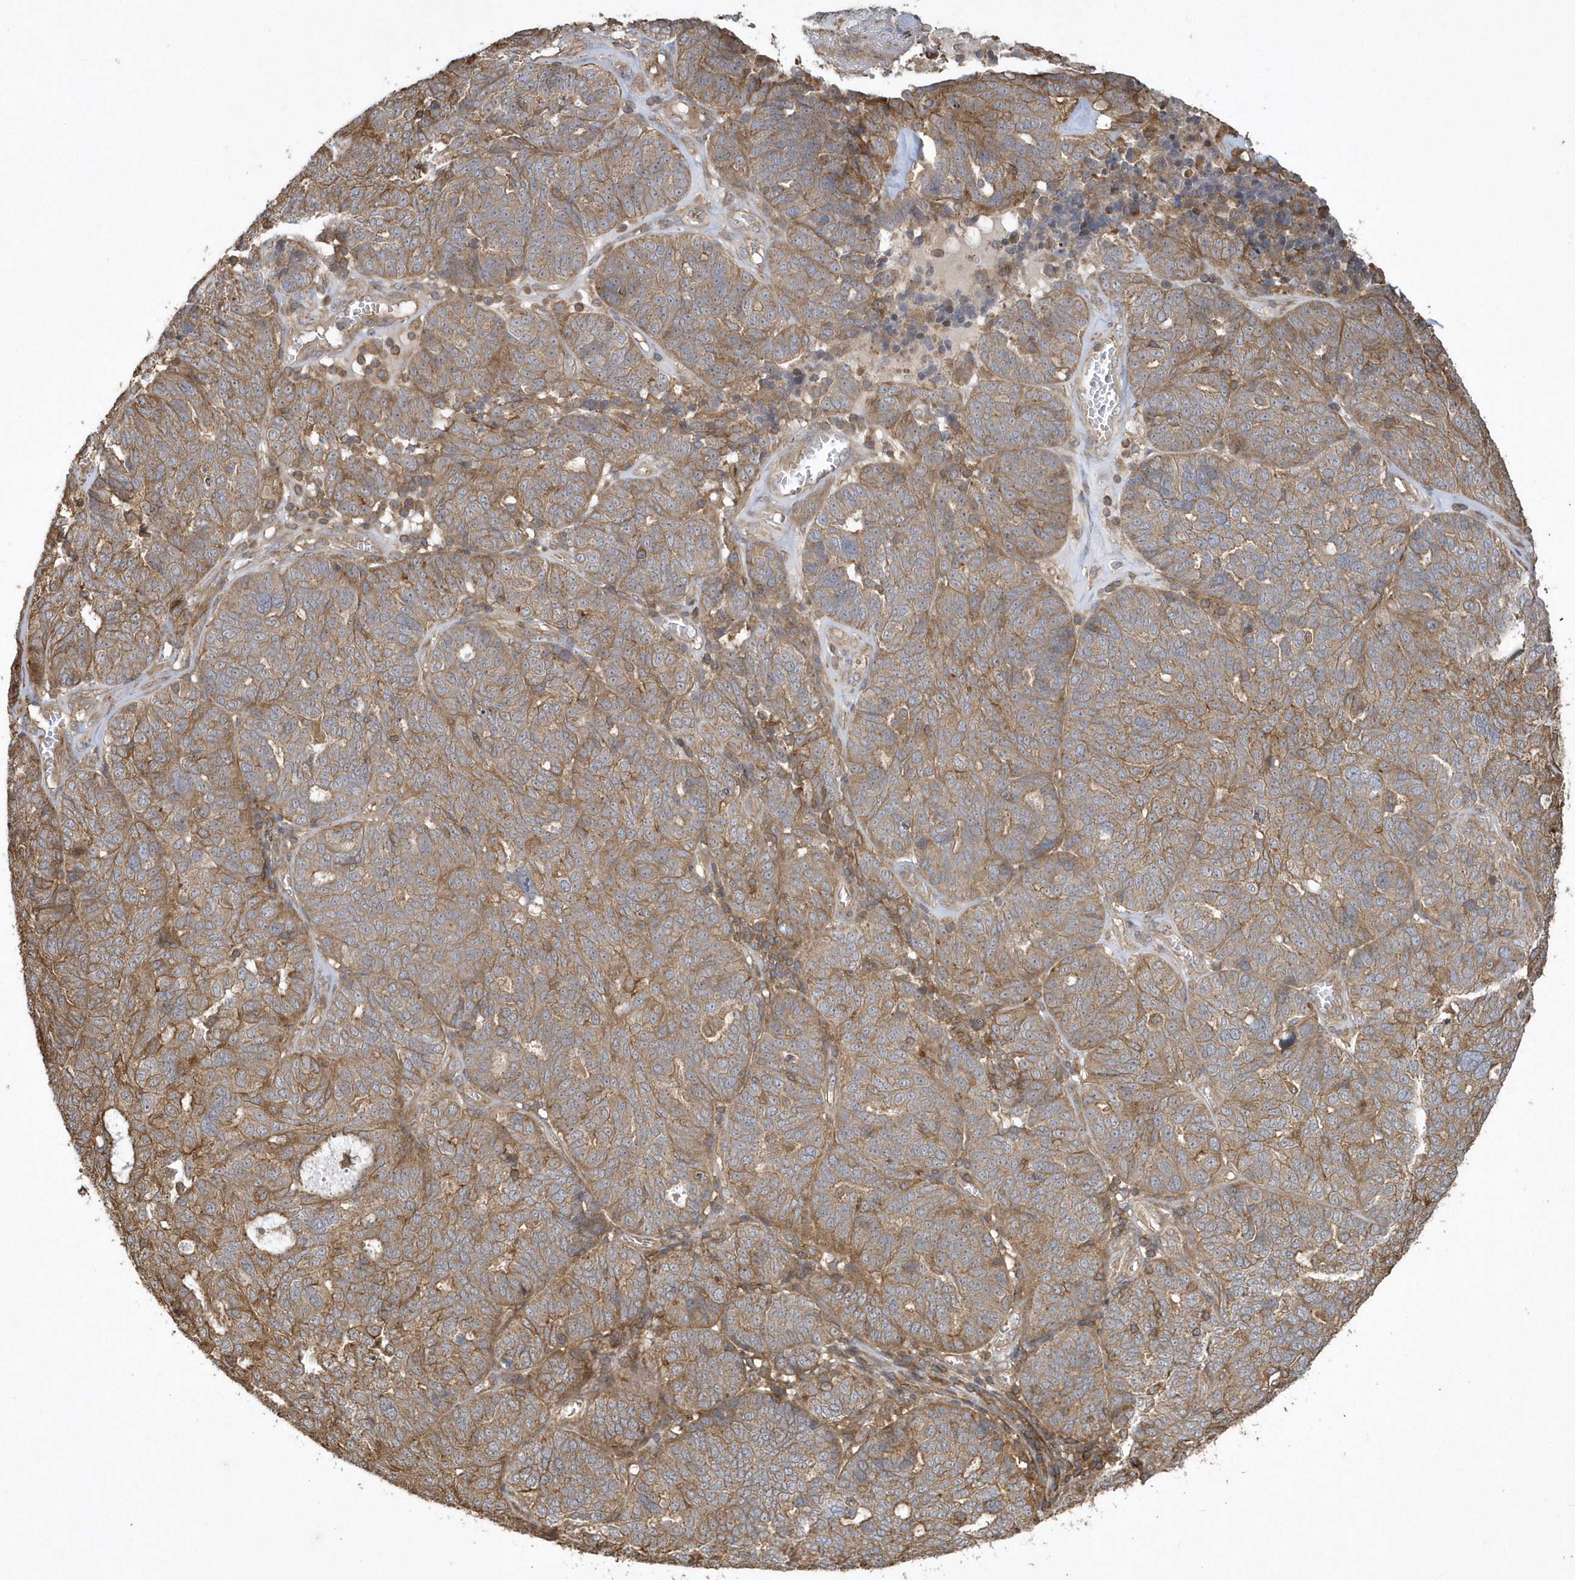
{"staining": {"intensity": "moderate", "quantity": ">75%", "location": "cytoplasmic/membranous"}, "tissue": "ovarian cancer", "cell_type": "Tumor cells", "image_type": "cancer", "snomed": [{"axis": "morphology", "description": "Cystadenocarcinoma, serous, NOS"}, {"axis": "topography", "description": "Ovary"}], "caption": "A medium amount of moderate cytoplasmic/membranous expression is identified in approximately >75% of tumor cells in ovarian cancer tissue.", "gene": "SENP8", "patient": {"sex": "female", "age": 59}}